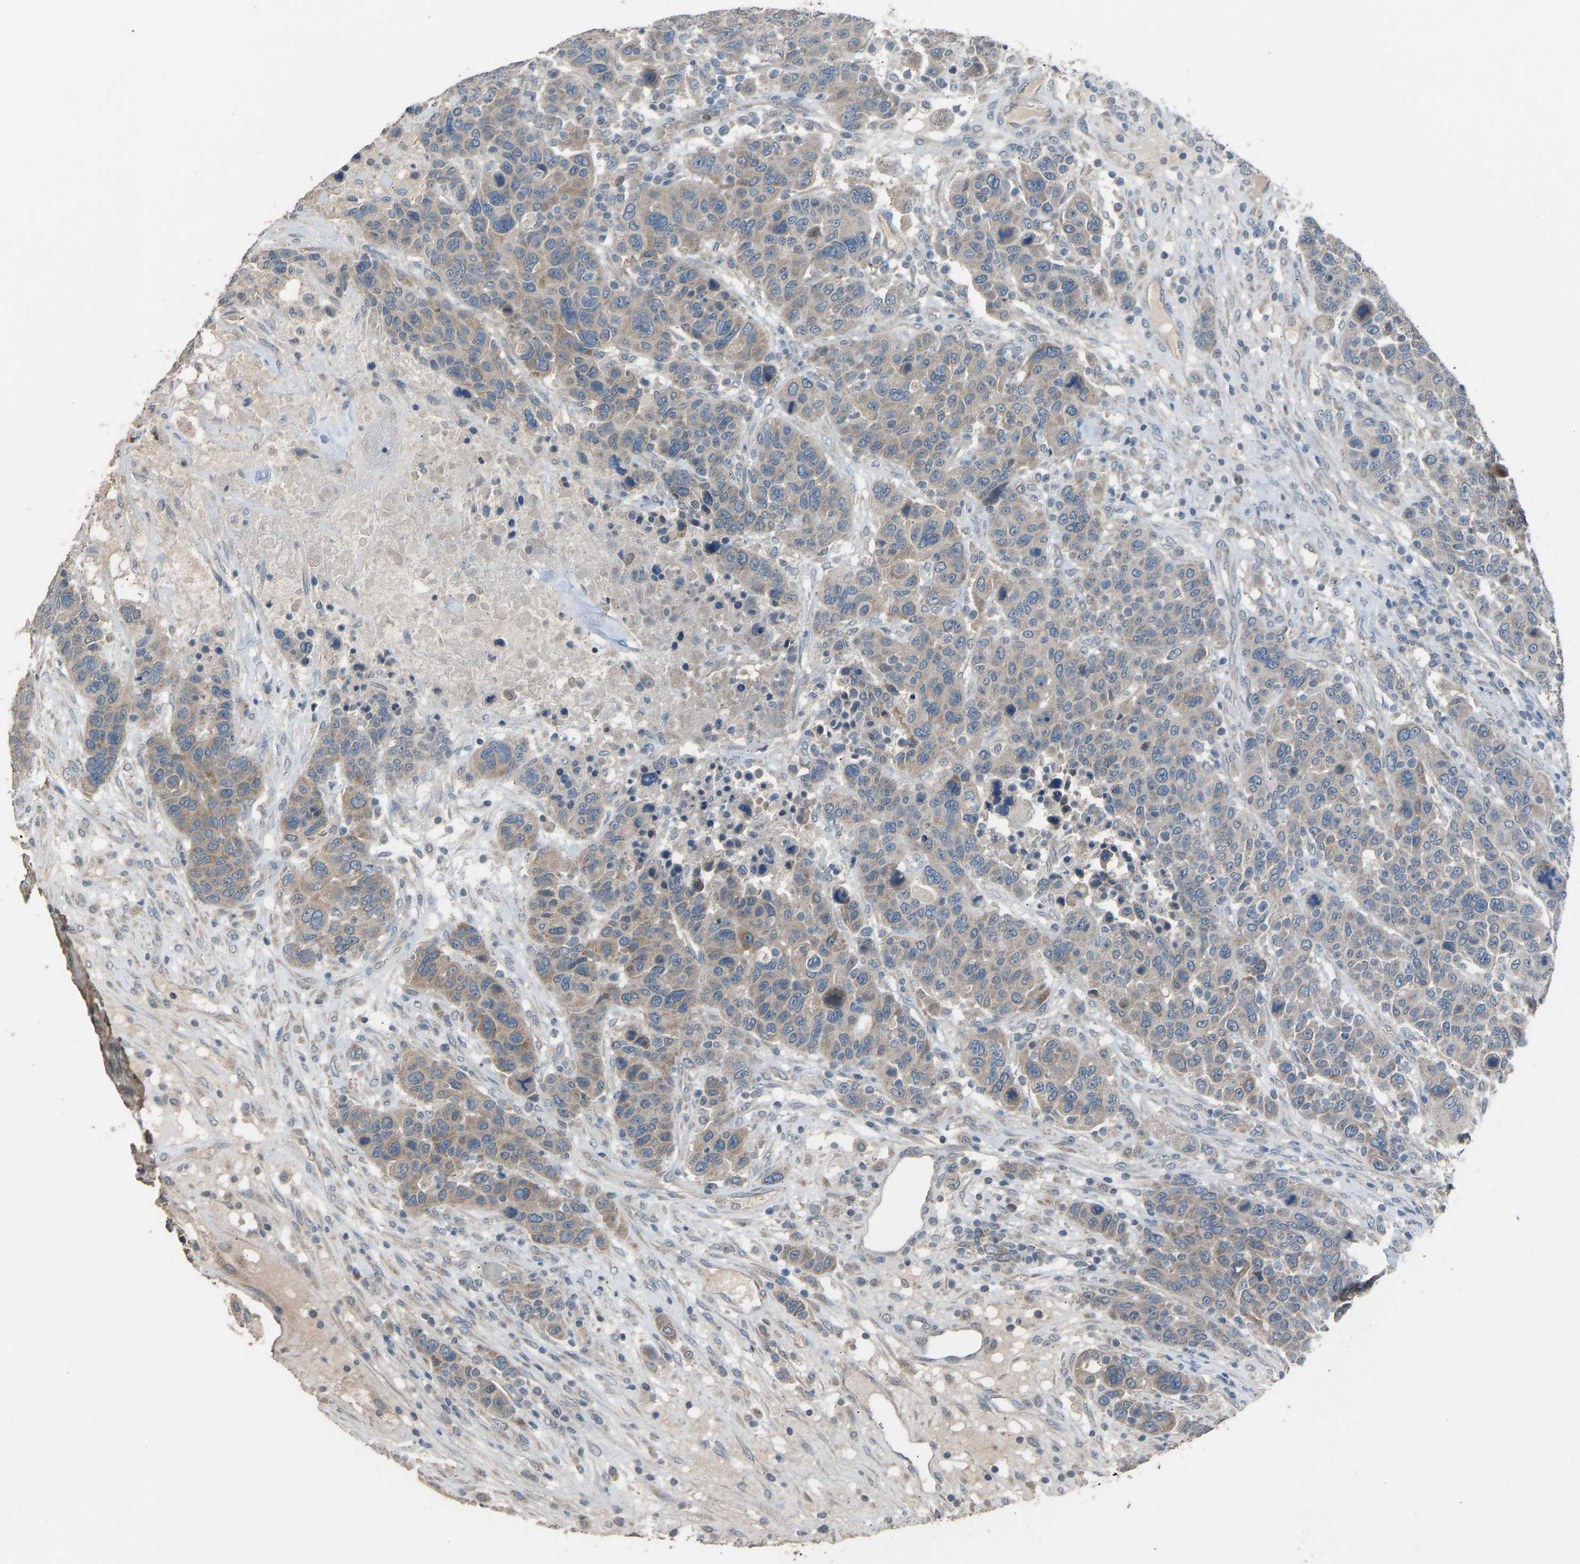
{"staining": {"intensity": "weak", "quantity": ">75%", "location": "cytoplasmic/membranous"}, "tissue": "breast cancer", "cell_type": "Tumor cells", "image_type": "cancer", "snomed": [{"axis": "morphology", "description": "Duct carcinoma"}, {"axis": "topography", "description": "Breast"}], "caption": "Protein positivity by immunohistochemistry shows weak cytoplasmic/membranous positivity in approximately >75% of tumor cells in invasive ductal carcinoma (breast).", "gene": "TGFBR3", "patient": {"sex": "female", "age": 37}}